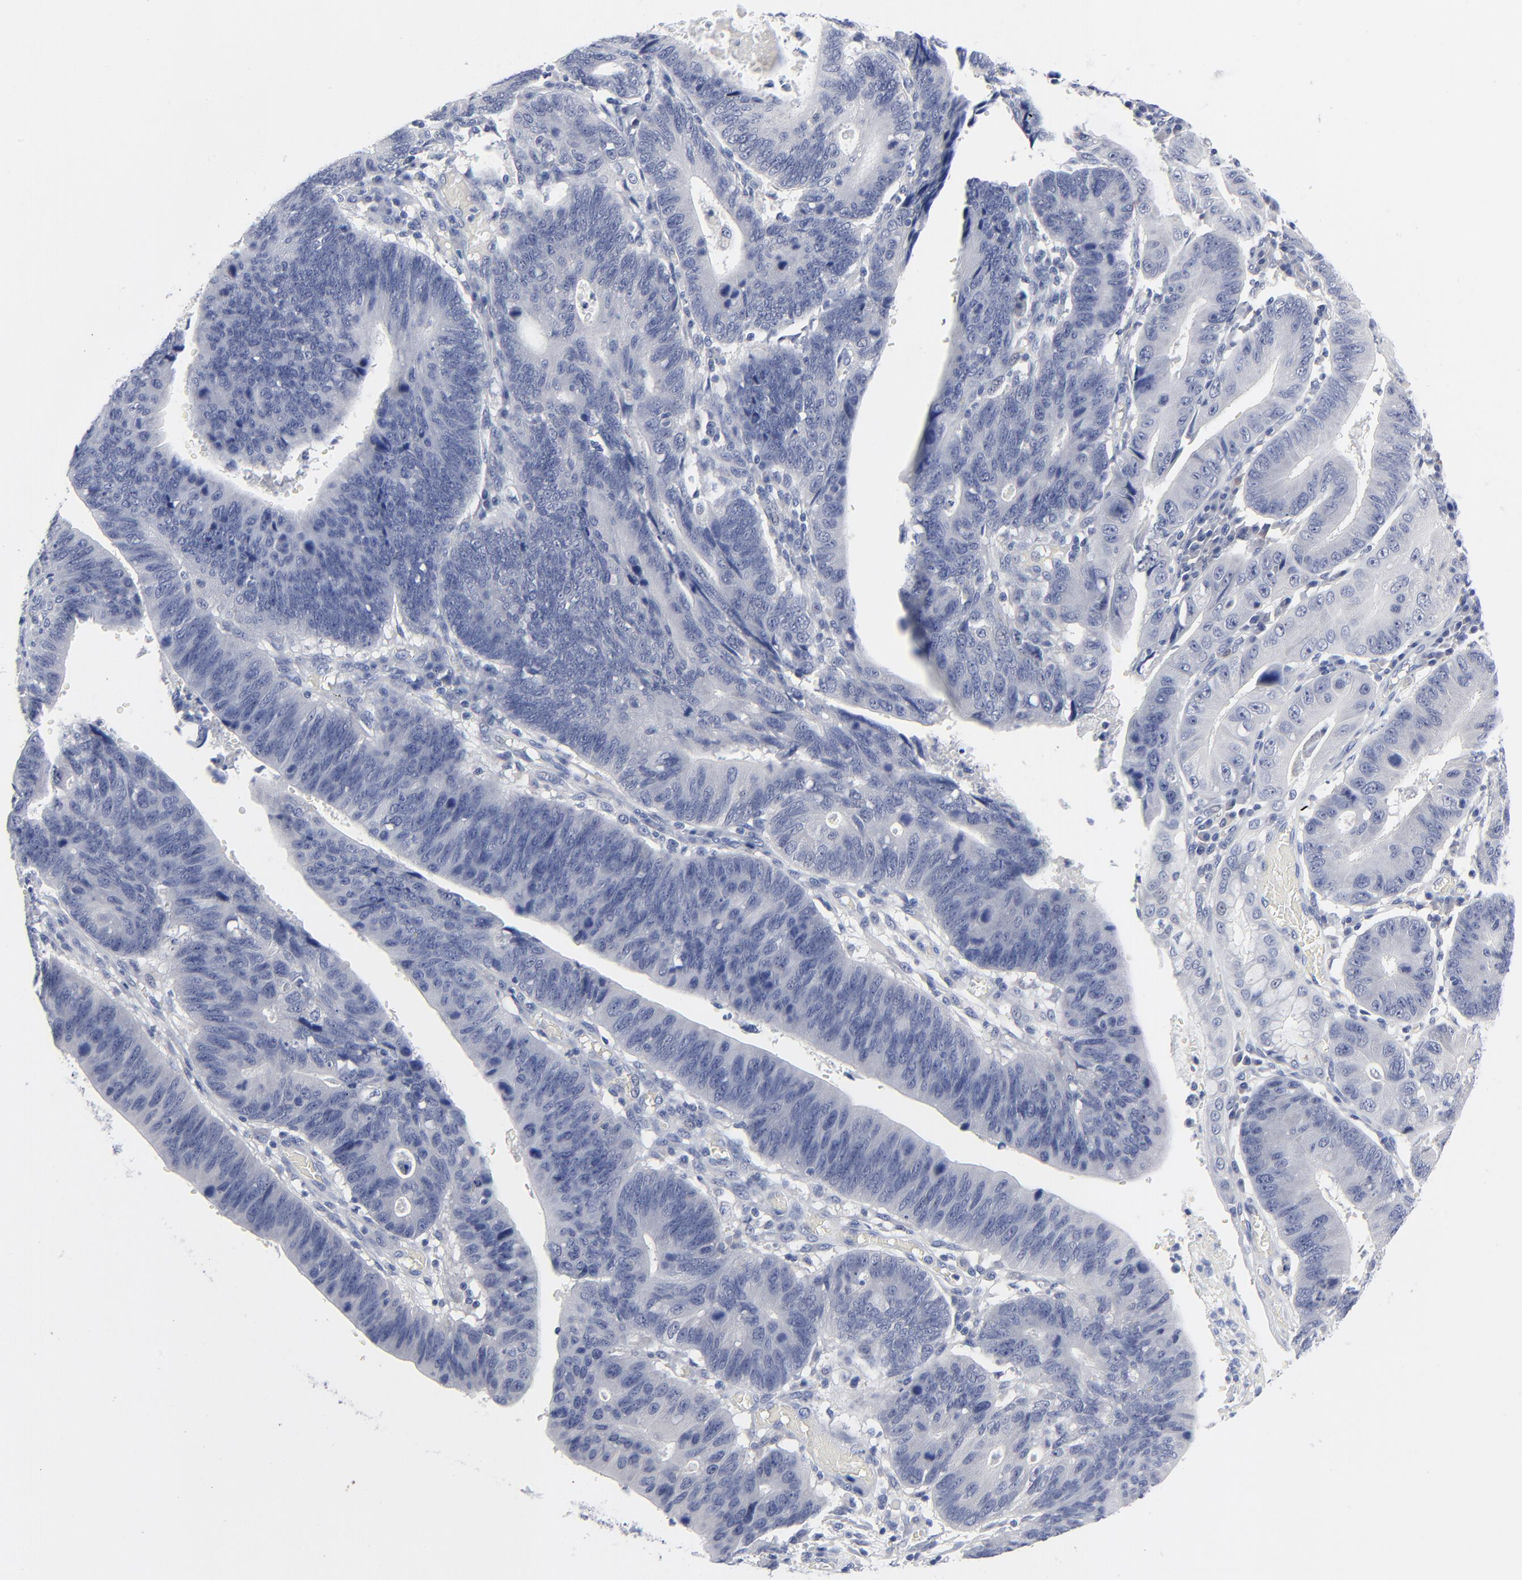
{"staining": {"intensity": "negative", "quantity": "none", "location": "none"}, "tissue": "stomach cancer", "cell_type": "Tumor cells", "image_type": "cancer", "snomed": [{"axis": "morphology", "description": "Adenocarcinoma, NOS"}, {"axis": "topography", "description": "Stomach"}], "caption": "A micrograph of human stomach cancer (adenocarcinoma) is negative for staining in tumor cells.", "gene": "CLEC4G", "patient": {"sex": "male", "age": 59}}